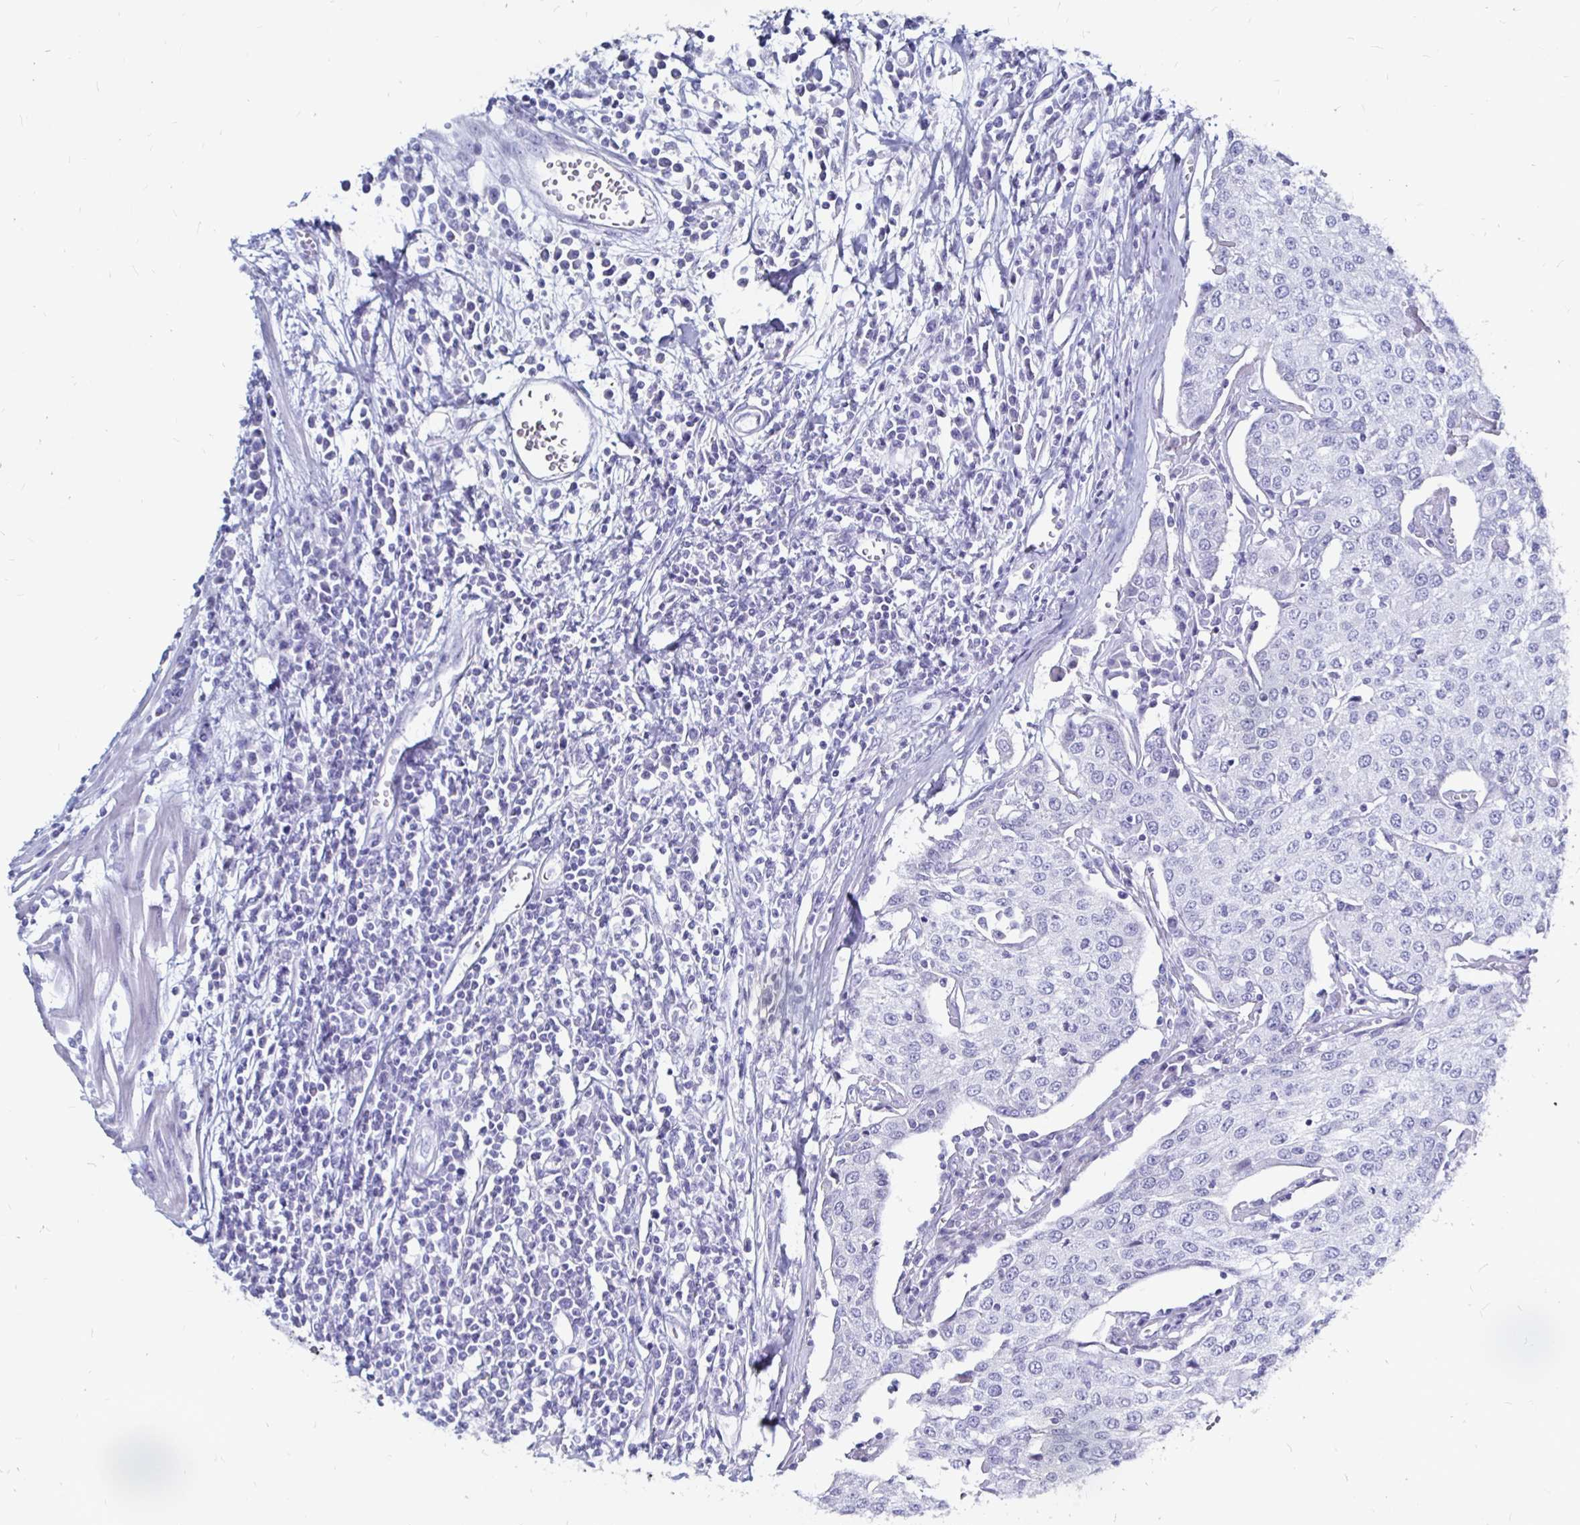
{"staining": {"intensity": "negative", "quantity": "none", "location": "none"}, "tissue": "urothelial cancer", "cell_type": "Tumor cells", "image_type": "cancer", "snomed": [{"axis": "morphology", "description": "Urothelial carcinoma, High grade"}, {"axis": "topography", "description": "Urinary bladder"}], "caption": "IHC image of neoplastic tissue: urothelial carcinoma (high-grade) stained with DAB displays no significant protein staining in tumor cells.", "gene": "LUZP4", "patient": {"sex": "female", "age": 85}}